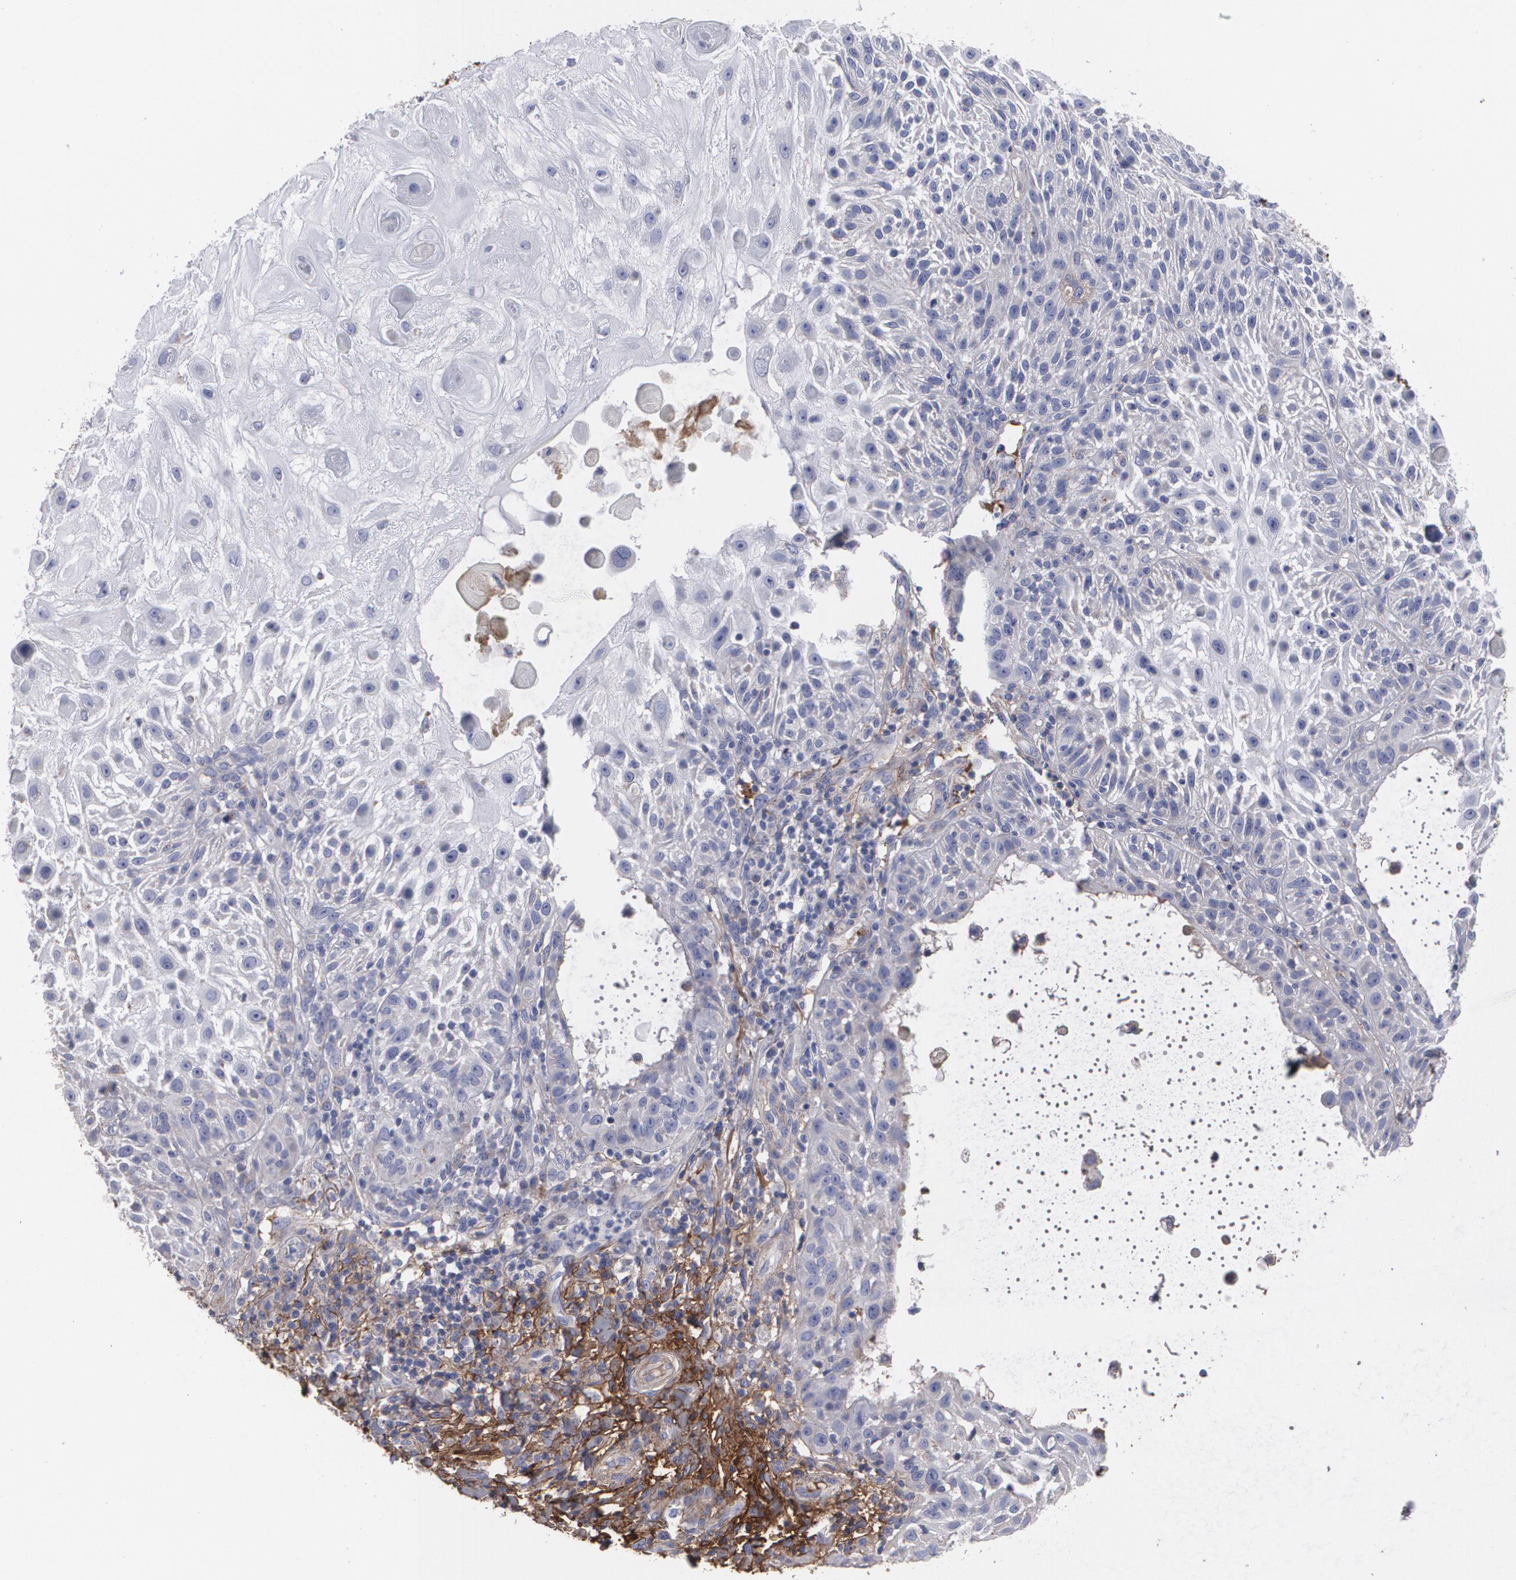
{"staining": {"intensity": "negative", "quantity": "none", "location": "none"}, "tissue": "skin cancer", "cell_type": "Tumor cells", "image_type": "cancer", "snomed": [{"axis": "morphology", "description": "Squamous cell carcinoma, NOS"}, {"axis": "topography", "description": "Skin"}], "caption": "Immunohistochemistry (IHC) photomicrograph of human skin cancer (squamous cell carcinoma) stained for a protein (brown), which exhibits no positivity in tumor cells.", "gene": "FBLN1", "patient": {"sex": "female", "age": 89}}